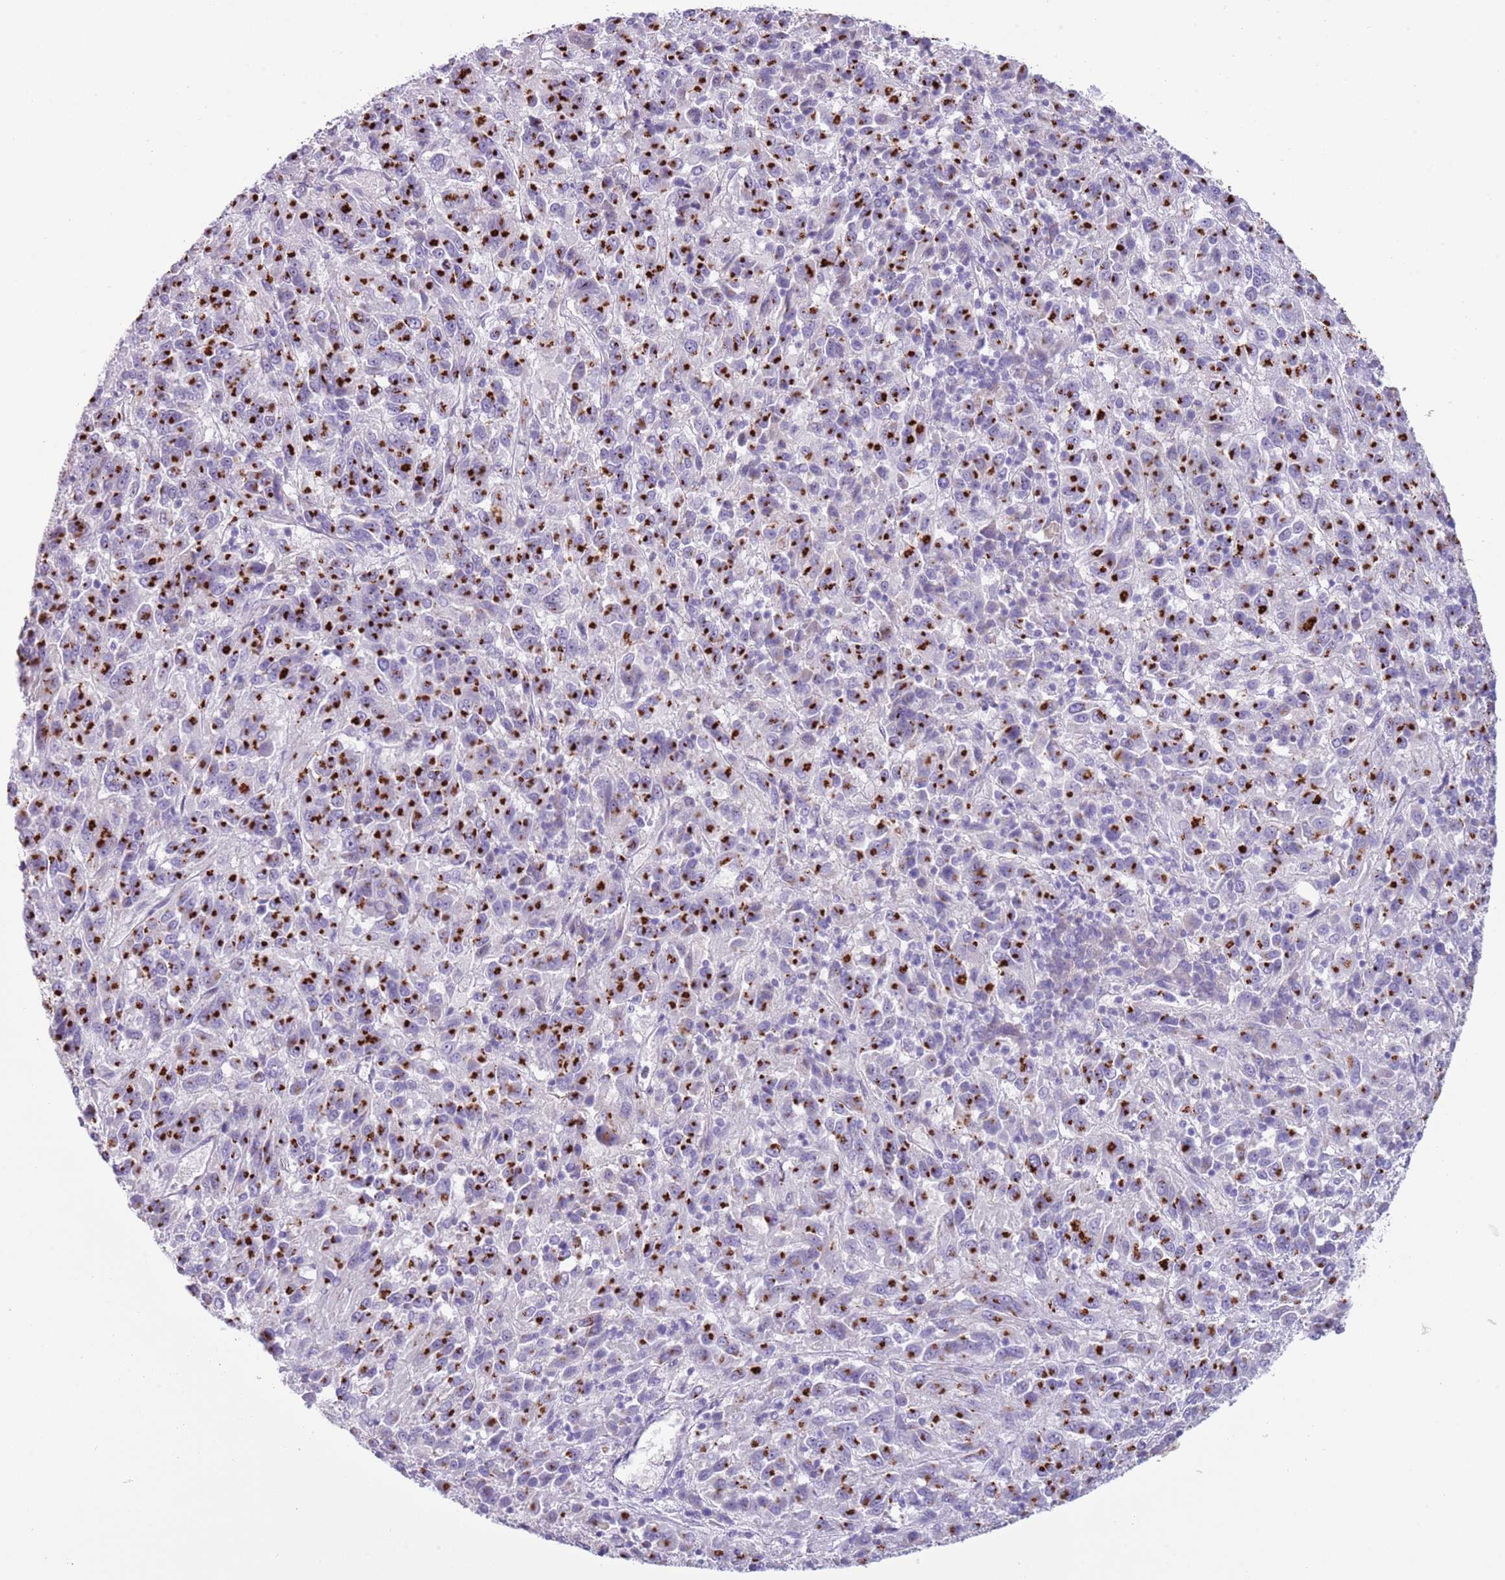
{"staining": {"intensity": "strong", "quantity": "25%-75%", "location": "cytoplasmic/membranous"}, "tissue": "melanoma", "cell_type": "Tumor cells", "image_type": "cancer", "snomed": [{"axis": "morphology", "description": "Malignant melanoma, Metastatic site"}, {"axis": "topography", "description": "Lung"}], "caption": "Malignant melanoma (metastatic site) stained with a protein marker displays strong staining in tumor cells.", "gene": "NBPF6", "patient": {"sex": "male", "age": 64}}